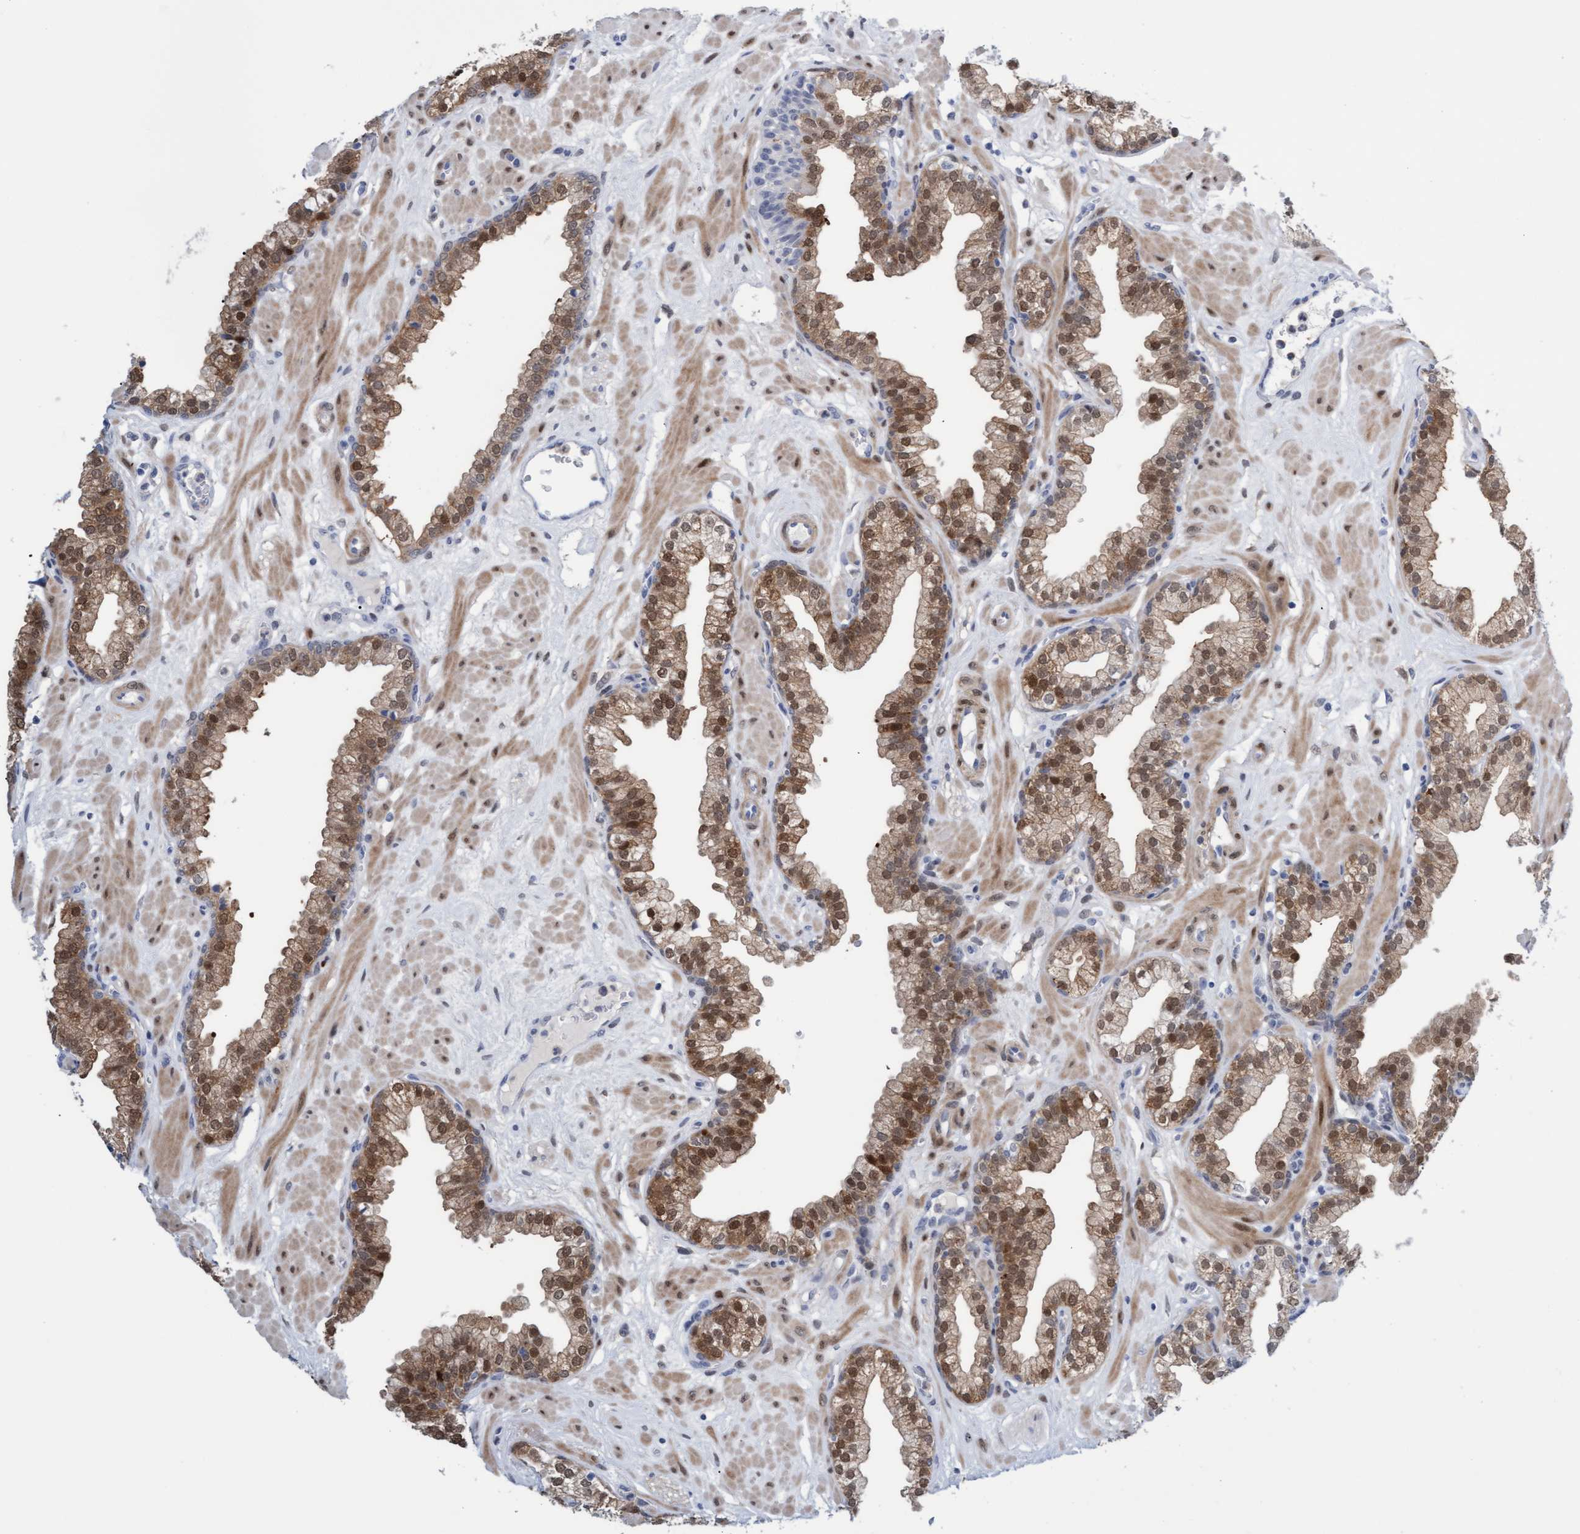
{"staining": {"intensity": "moderate", "quantity": ">75%", "location": "cytoplasmic/membranous,nuclear"}, "tissue": "prostate", "cell_type": "Glandular cells", "image_type": "normal", "snomed": [{"axis": "morphology", "description": "Normal tissue, NOS"}, {"axis": "morphology", "description": "Urothelial carcinoma, Low grade"}, {"axis": "topography", "description": "Urinary bladder"}, {"axis": "topography", "description": "Prostate"}], "caption": "This histopathology image exhibits normal prostate stained with IHC to label a protein in brown. The cytoplasmic/membranous,nuclear of glandular cells show moderate positivity for the protein. Nuclei are counter-stained blue.", "gene": "PINX1", "patient": {"sex": "male", "age": 60}}